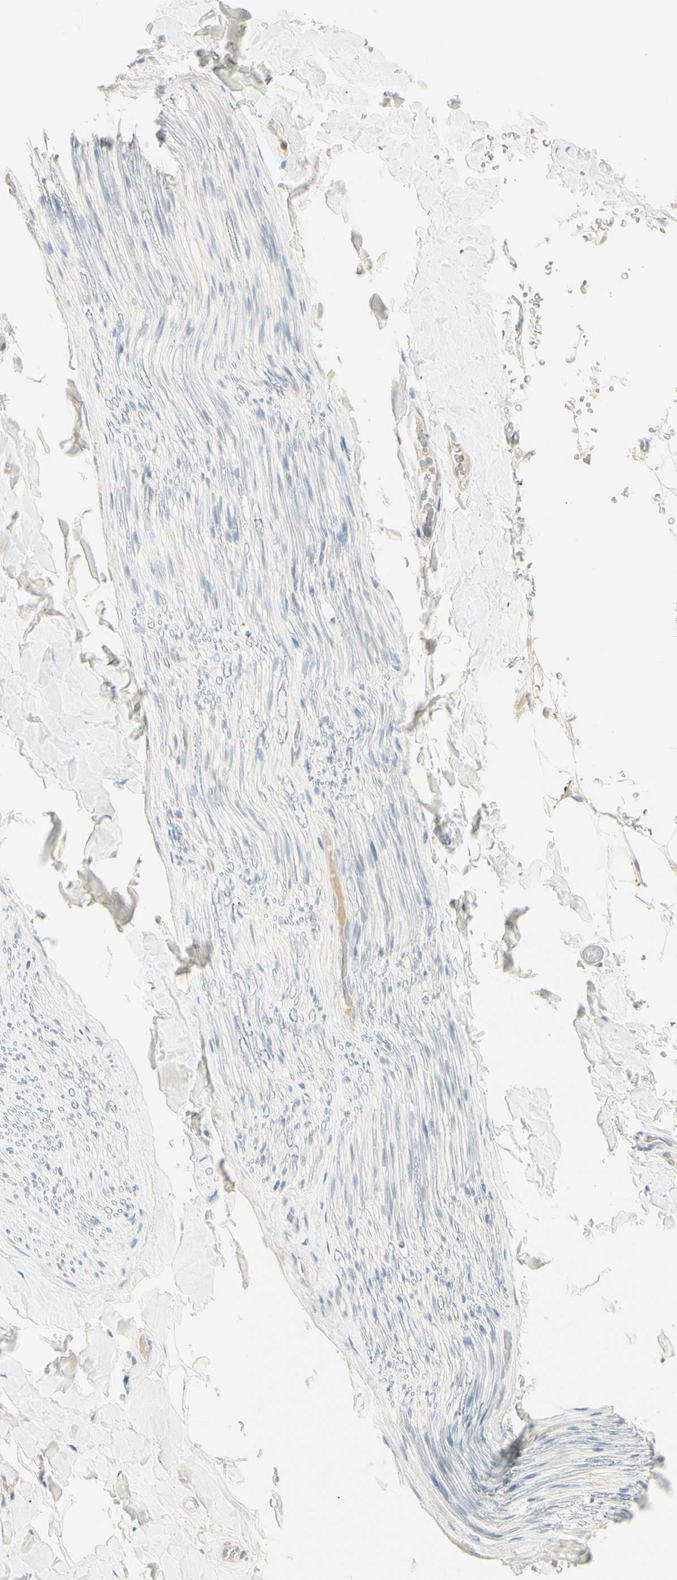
{"staining": {"intensity": "negative", "quantity": "none", "location": "none"}, "tissue": "adipose tissue", "cell_type": "Adipocytes", "image_type": "normal", "snomed": [{"axis": "morphology", "description": "Normal tissue, NOS"}, {"axis": "topography", "description": "Peripheral nerve tissue"}], "caption": "The micrograph shows no significant staining in adipocytes of adipose tissue. (DAB (3,3'-diaminobenzidine) IHC with hematoxylin counter stain).", "gene": "ALDH18A1", "patient": {"sex": "male", "age": 70}}